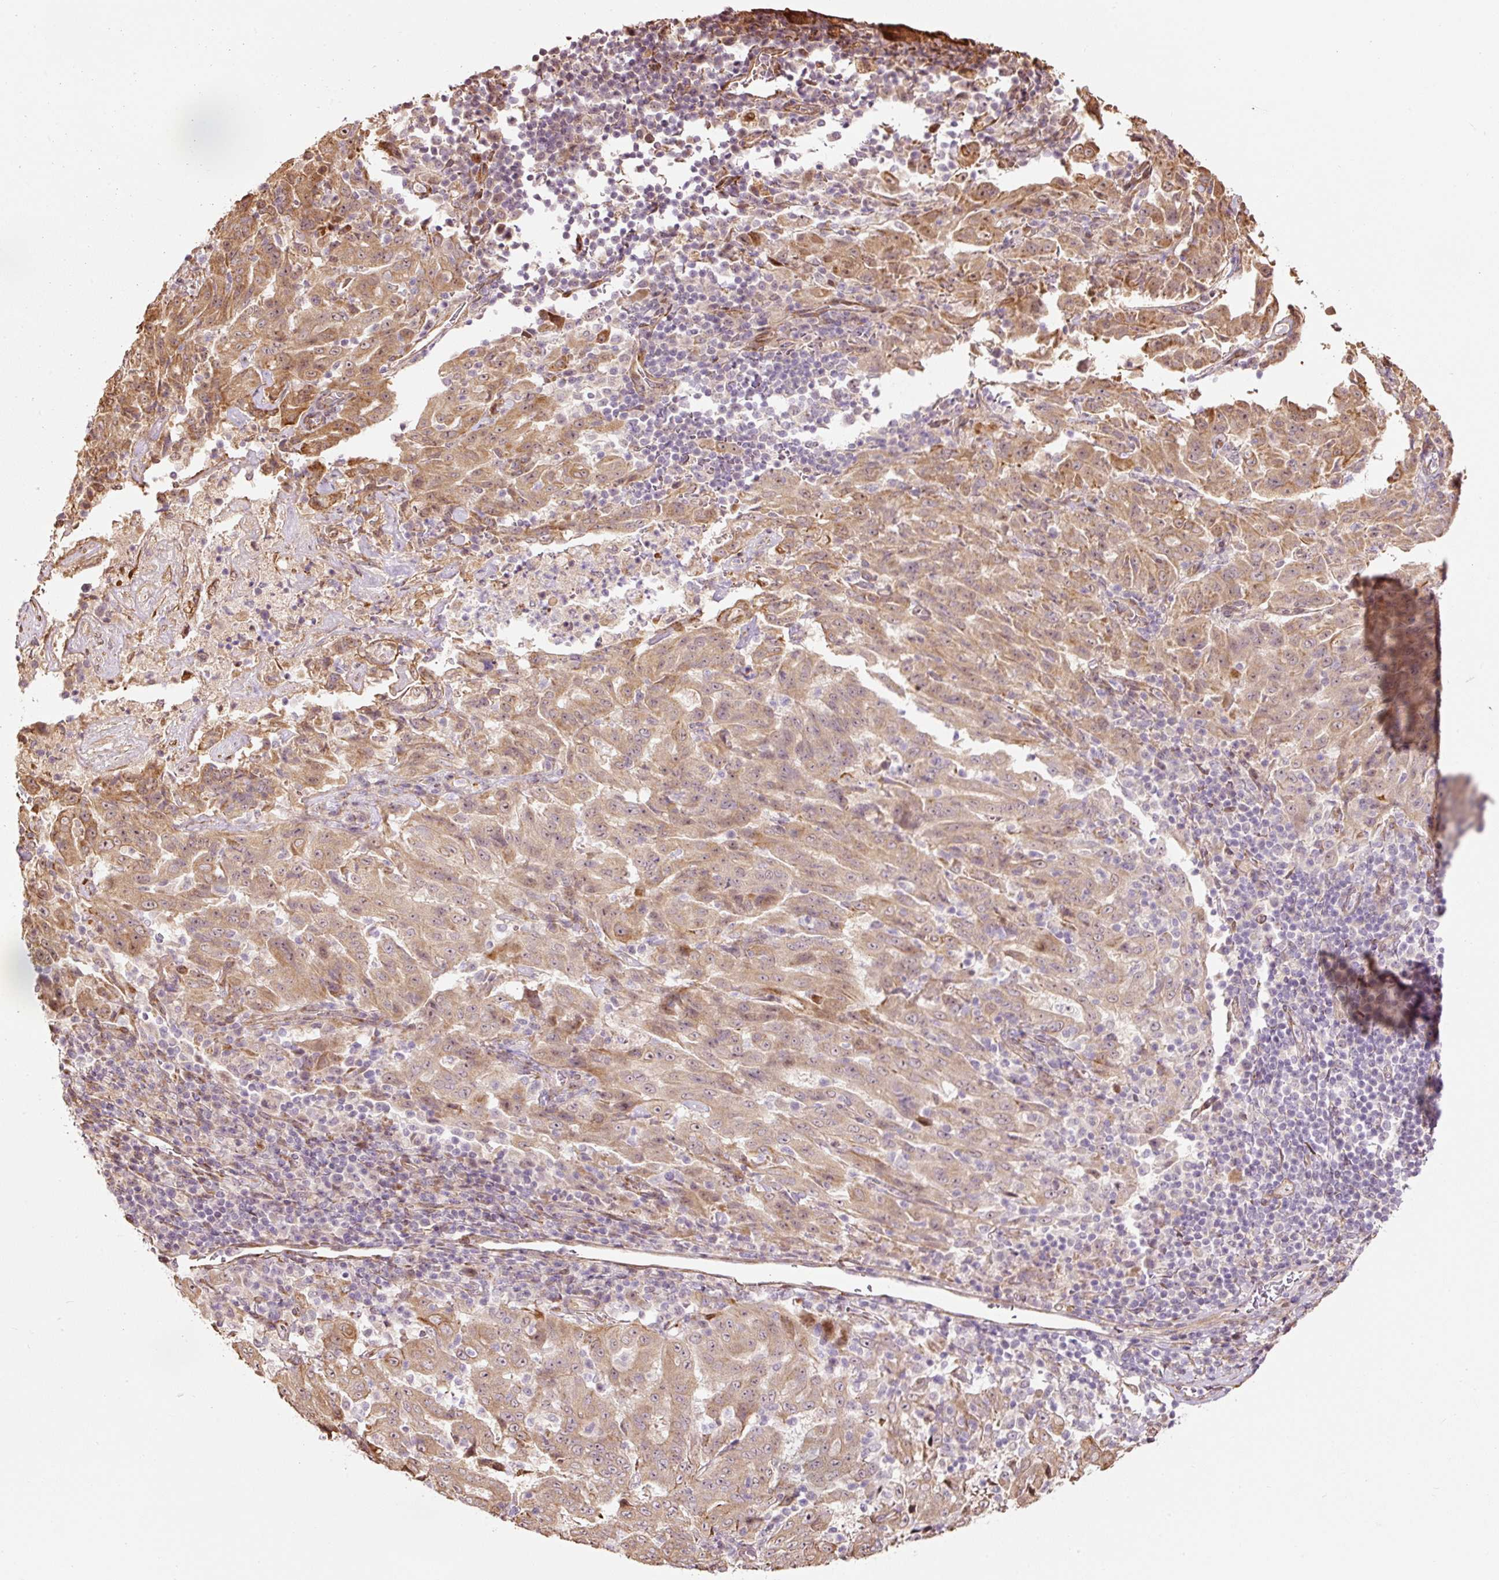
{"staining": {"intensity": "moderate", "quantity": ">75%", "location": "cytoplasmic/membranous"}, "tissue": "pancreatic cancer", "cell_type": "Tumor cells", "image_type": "cancer", "snomed": [{"axis": "morphology", "description": "Adenocarcinoma, NOS"}, {"axis": "topography", "description": "Pancreas"}], "caption": "Immunohistochemical staining of human pancreatic adenocarcinoma exhibits medium levels of moderate cytoplasmic/membranous staining in approximately >75% of tumor cells. The staining is performed using DAB (3,3'-diaminobenzidine) brown chromogen to label protein expression. The nuclei are counter-stained blue using hematoxylin.", "gene": "ETF1", "patient": {"sex": "male", "age": 63}}